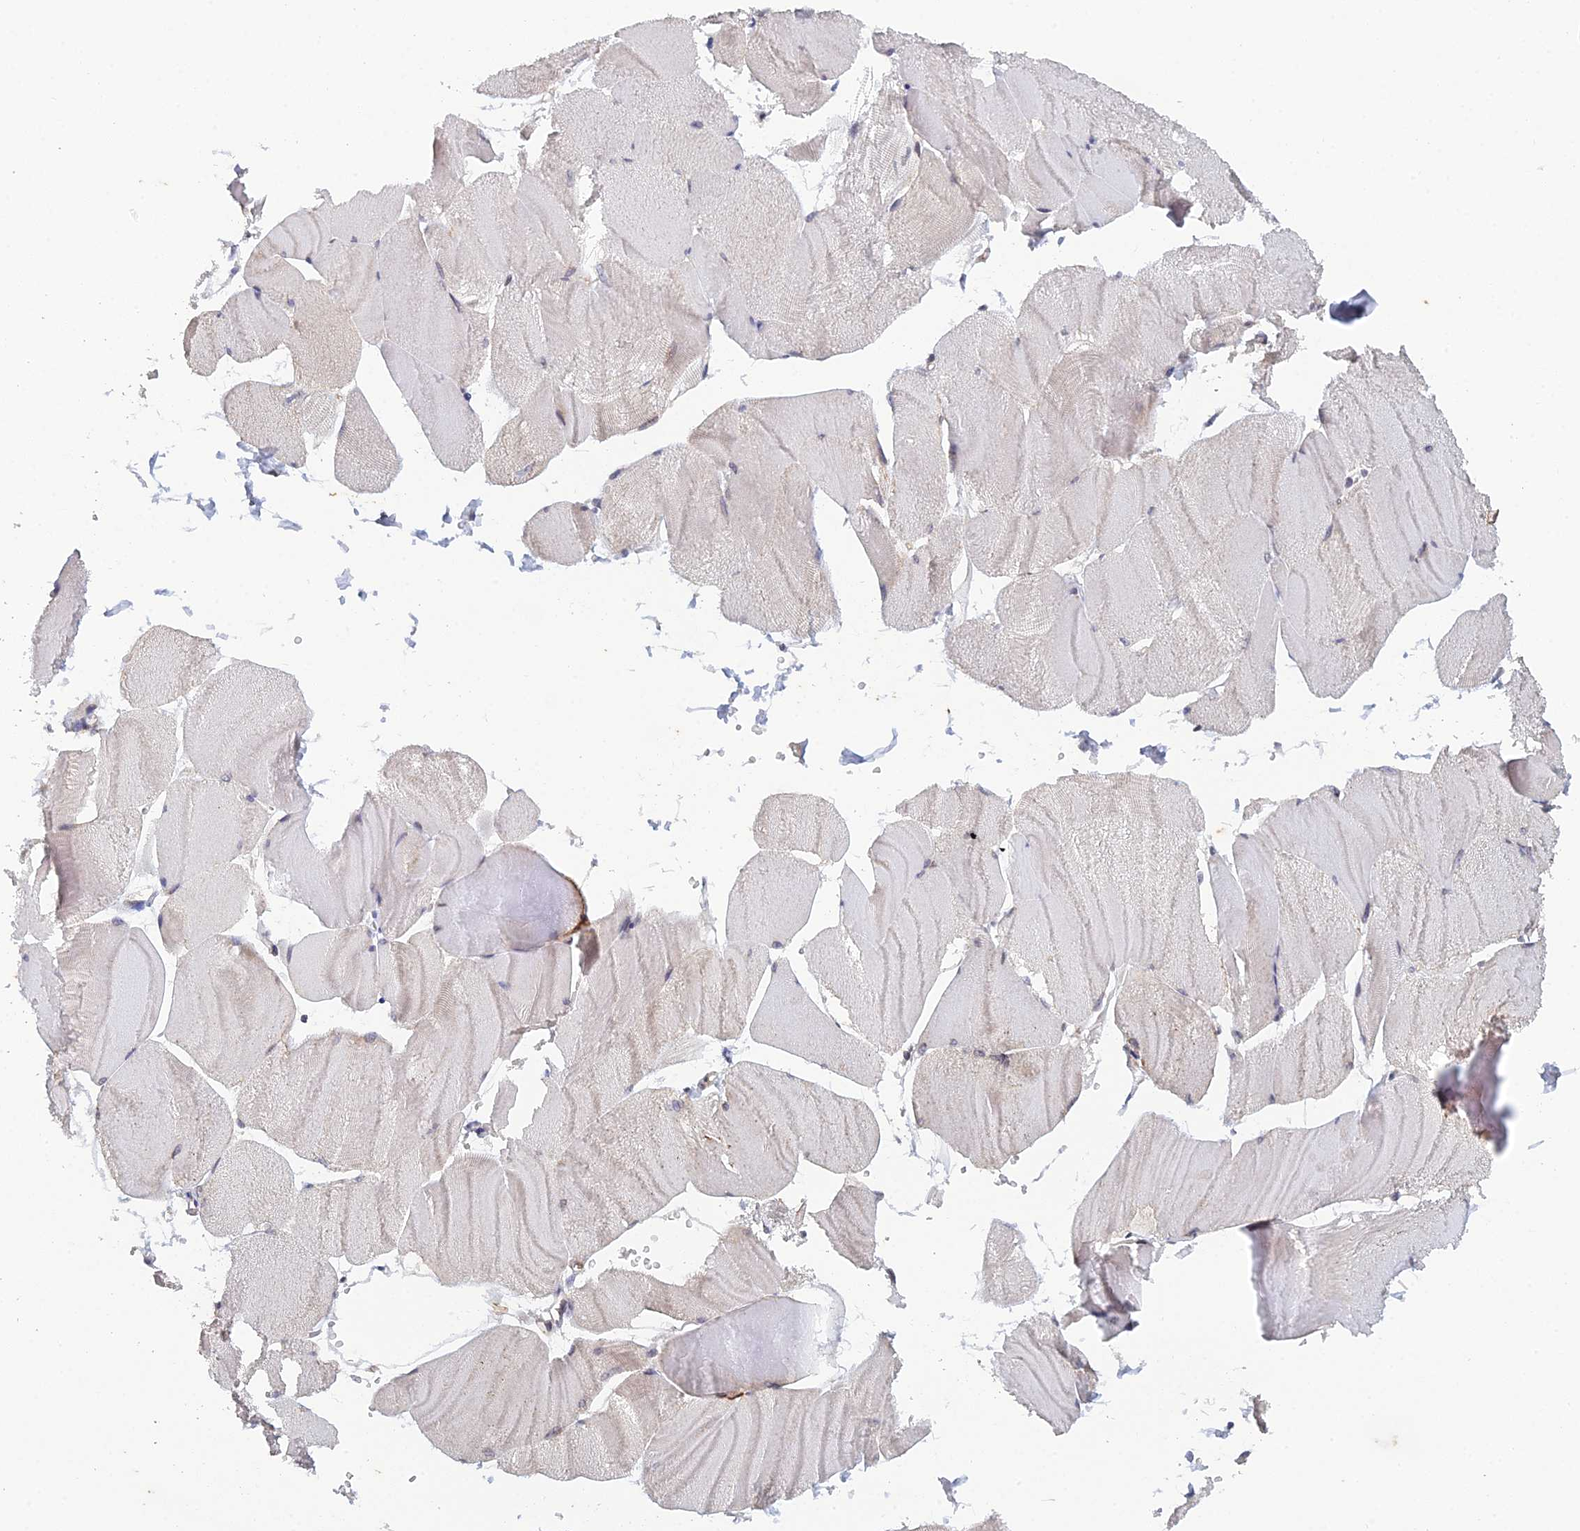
{"staining": {"intensity": "negative", "quantity": "none", "location": "none"}, "tissue": "skeletal muscle", "cell_type": "Myocytes", "image_type": "normal", "snomed": [{"axis": "morphology", "description": "Normal tissue, NOS"}, {"axis": "morphology", "description": "Basal cell carcinoma"}, {"axis": "topography", "description": "Skeletal muscle"}], "caption": "High magnification brightfield microscopy of unremarkable skeletal muscle stained with DAB (brown) and counterstained with hematoxylin (blue): myocytes show no significant positivity. The staining was performed using DAB (3,3'-diaminobenzidine) to visualize the protein expression in brown, while the nuclei were stained in blue with hematoxylin (Magnification: 20x).", "gene": "SRA1", "patient": {"sex": "female", "age": 64}}